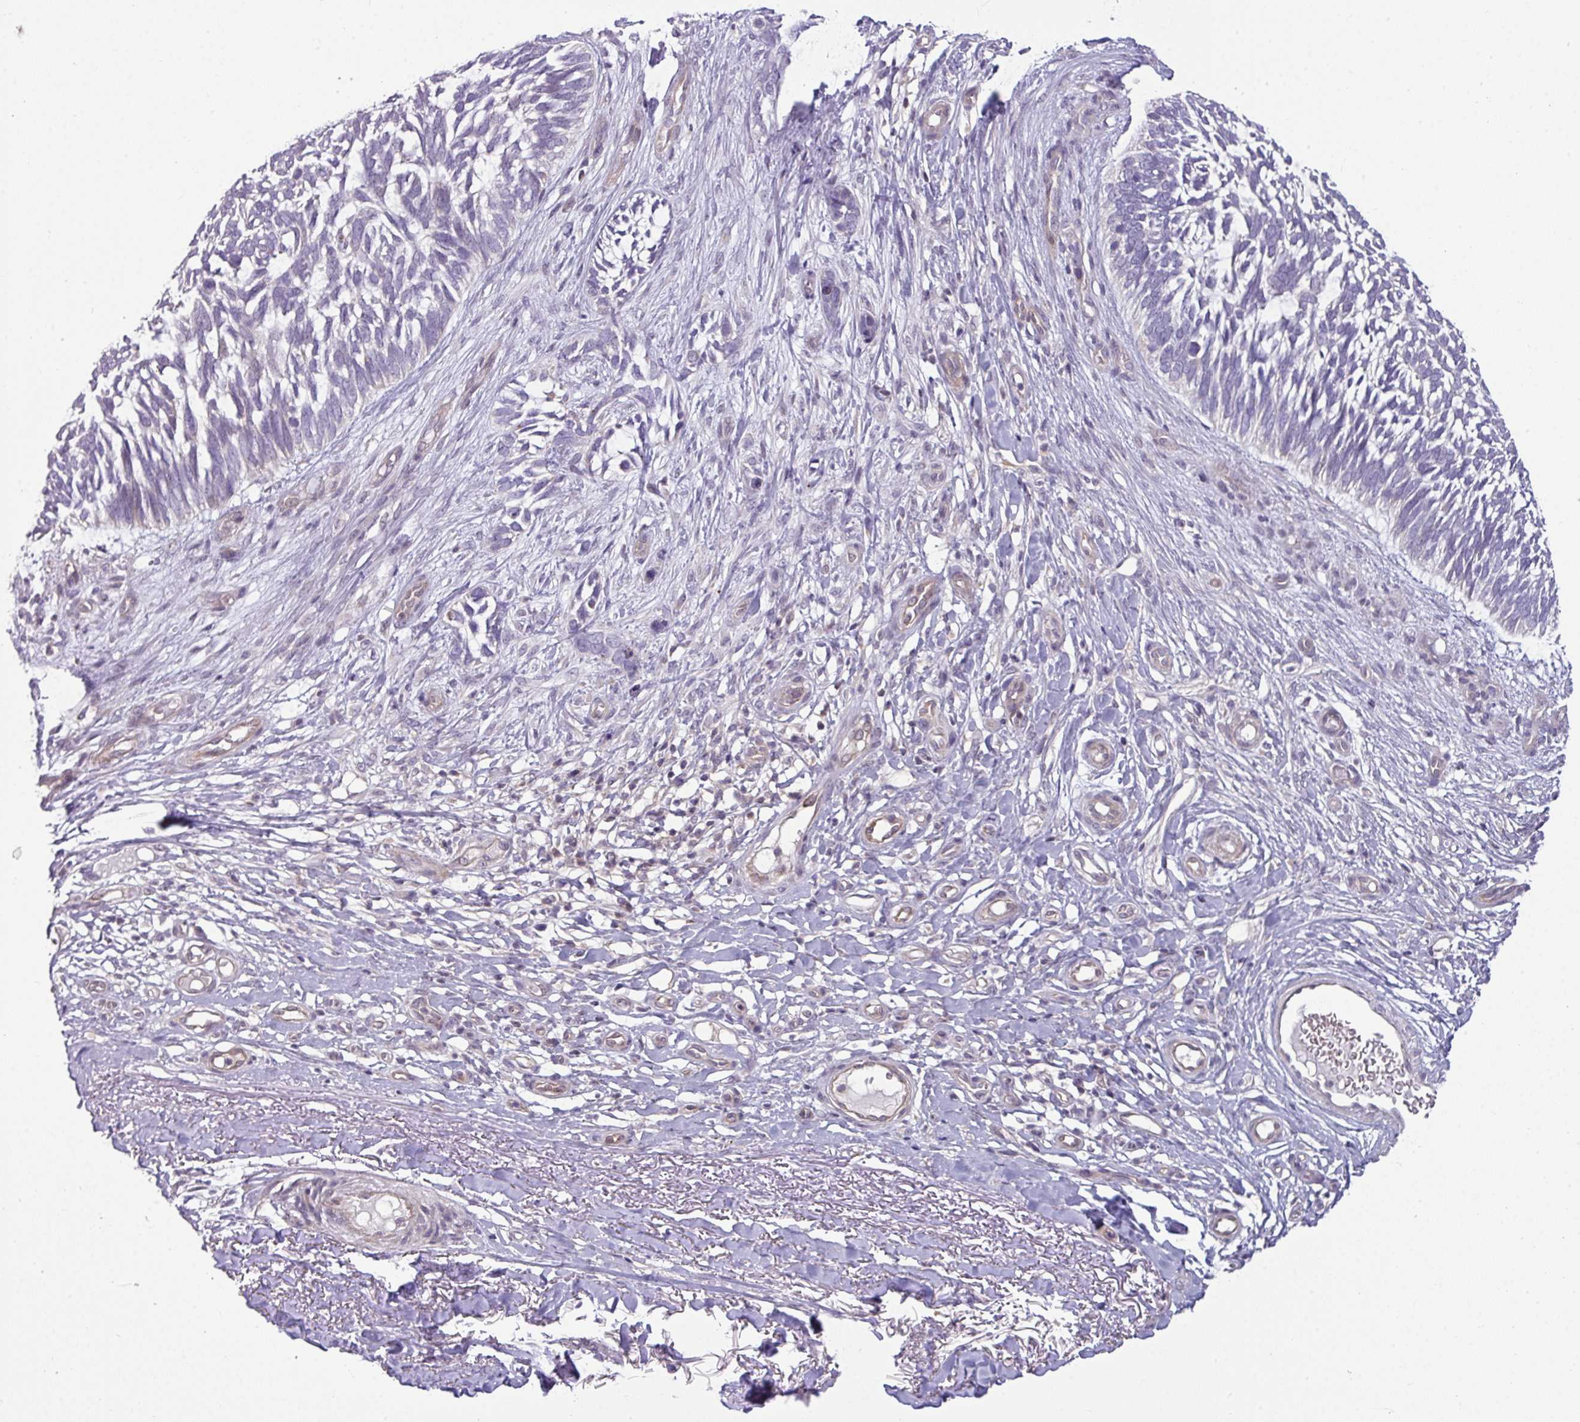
{"staining": {"intensity": "negative", "quantity": "none", "location": "none"}, "tissue": "skin cancer", "cell_type": "Tumor cells", "image_type": "cancer", "snomed": [{"axis": "morphology", "description": "Basal cell carcinoma"}, {"axis": "topography", "description": "Skin"}], "caption": "High power microscopy micrograph of an IHC histopathology image of skin cancer (basal cell carcinoma), revealing no significant positivity in tumor cells.", "gene": "STAT5A", "patient": {"sex": "male", "age": 88}}